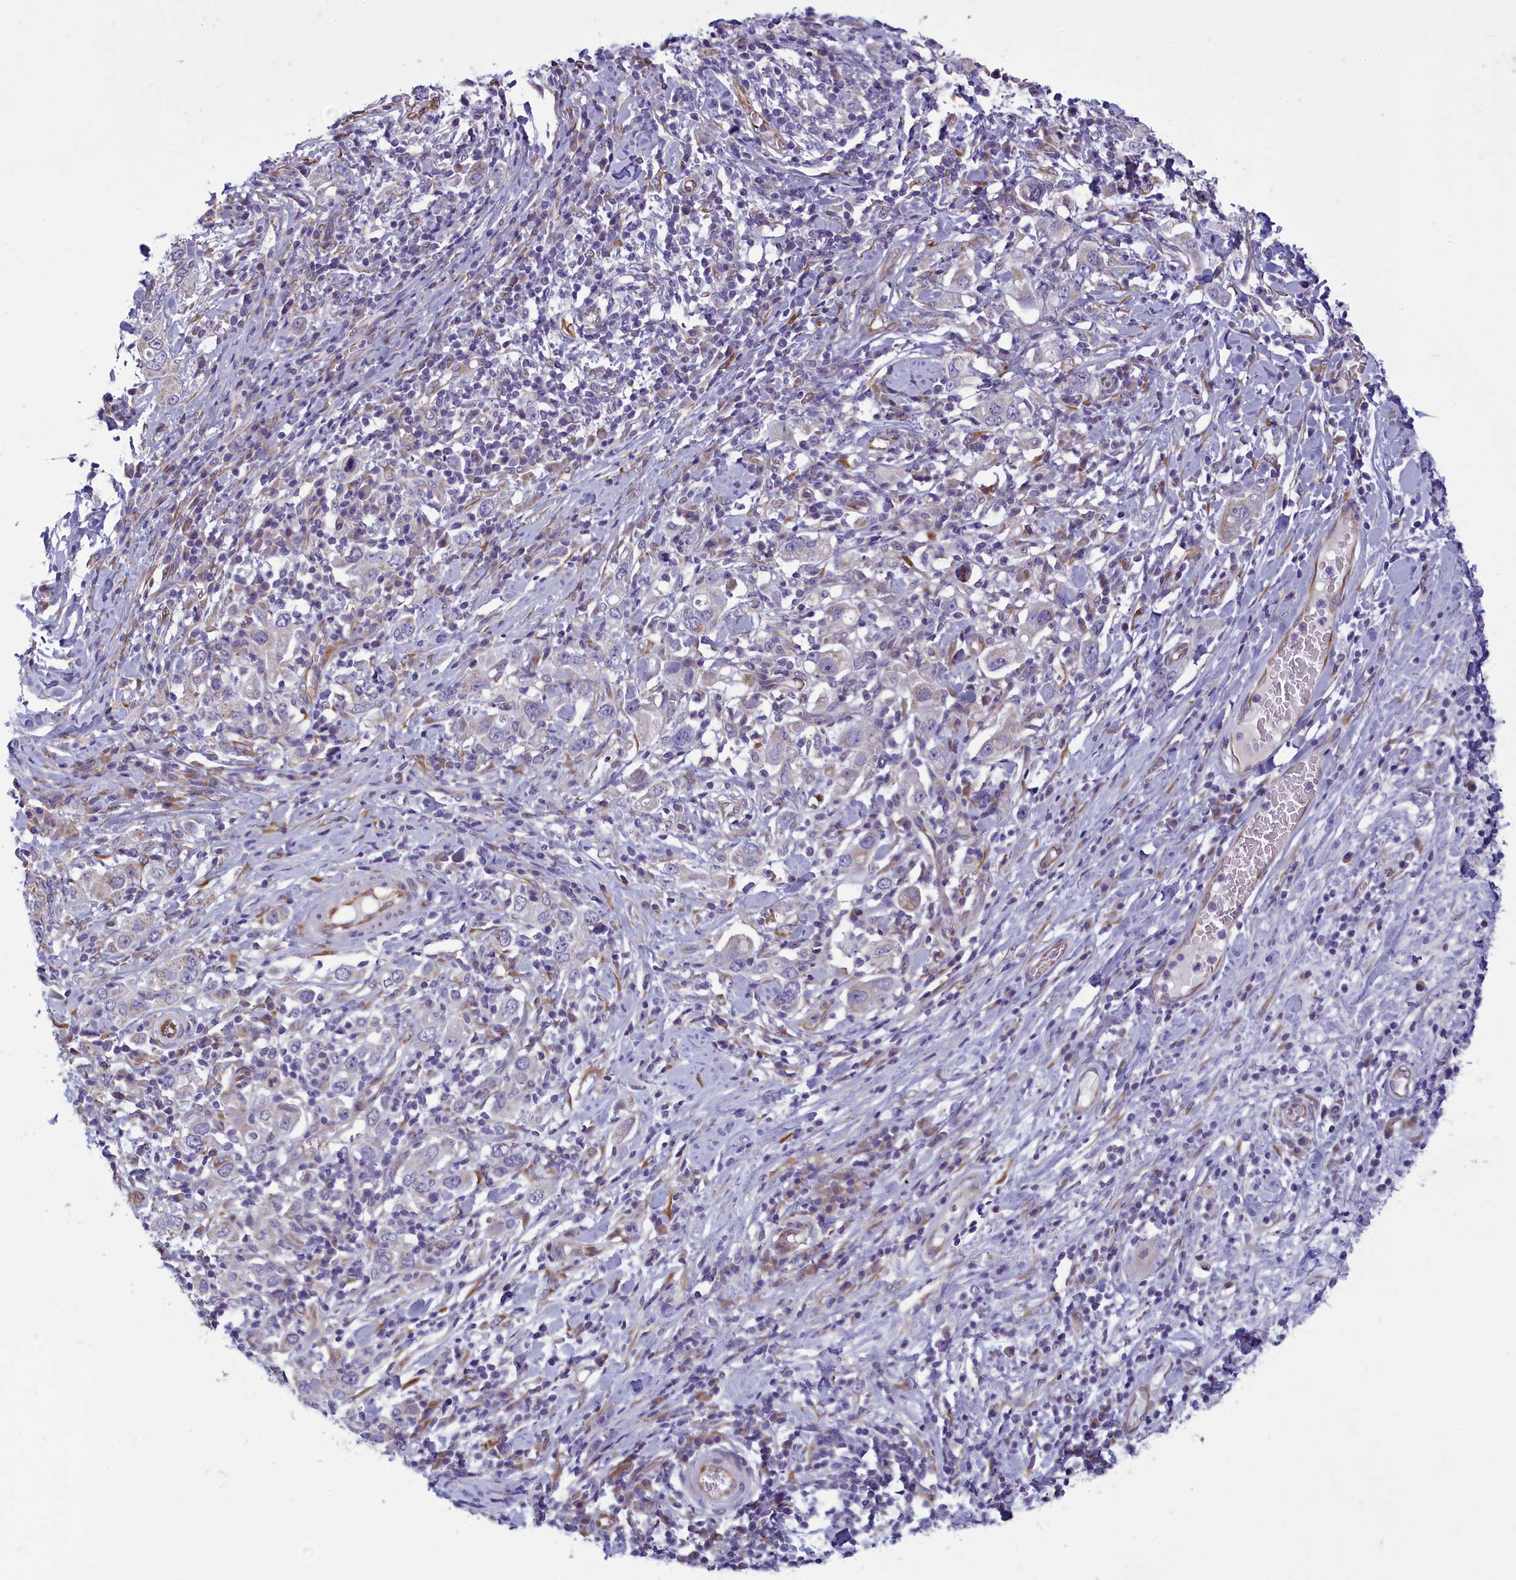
{"staining": {"intensity": "negative", "quantity": "none", "location": "none"}, "tissue": "stomach cancer", "cell_type": "Tumor cells", "image_type": "cancer", "snomed": [{"axis": "morphology", "description": "Adenocarcinoma, NOS"}, {"axis": "topography", "description": "Stomach, upper"}], "caption": "Histopathology image shows no protein expression in tumor cells of stomach cancer (adenocarcinoma) tissue.", "gene": "CENATAC", "patient": {"sex": "male", "age": 62}}